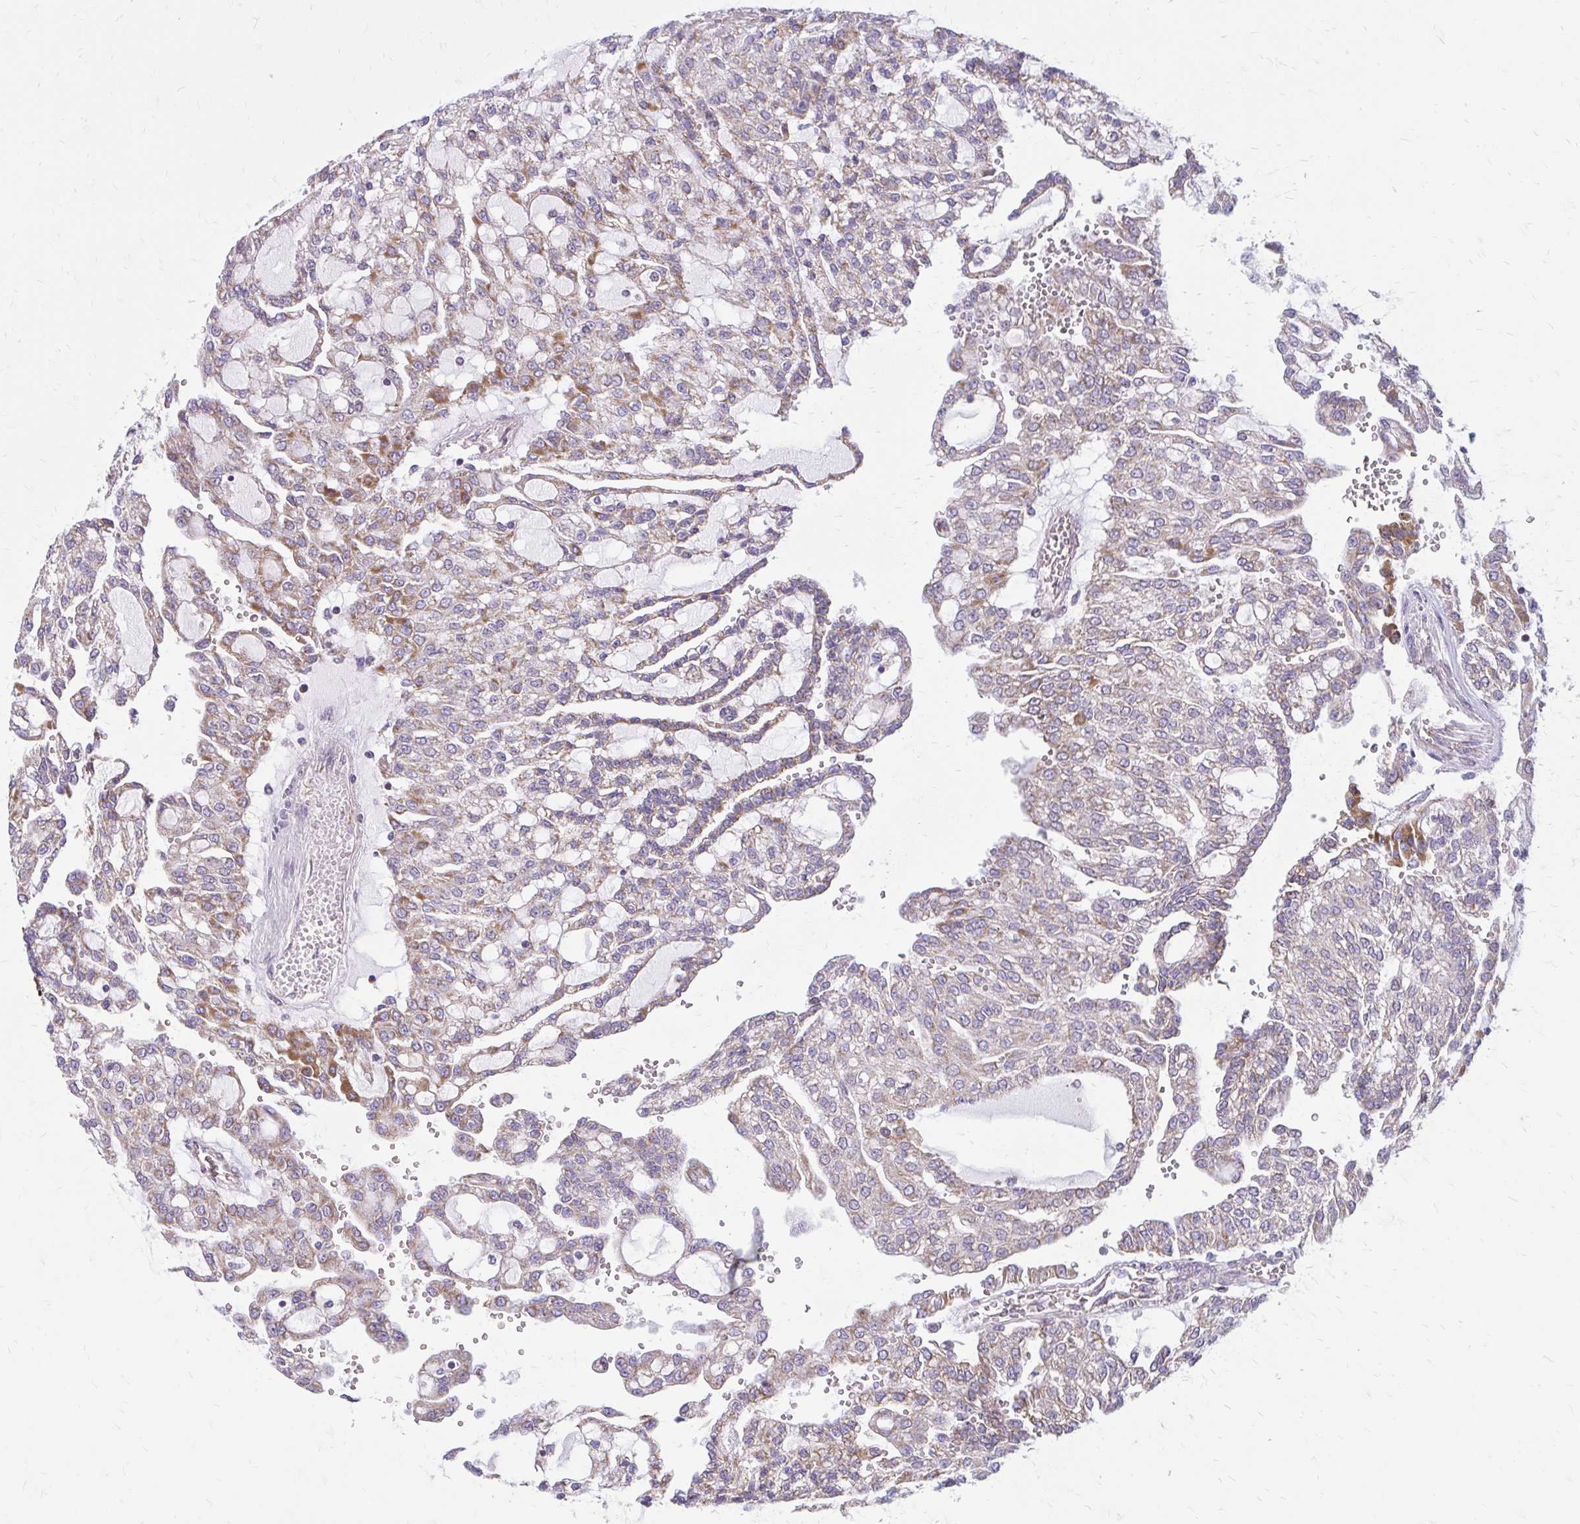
{"staining": {"intensity": "weak", "quantity": "25%-75%", "location": "cytoplasmic/membranous"}, "tissue": "renal cancer", "cell_type": "Tumor cells", "image_type": "cancer", "snomed": [{"axis": "morphology", "description": "Adenocarcinoma, NOS"}, {"axis": "topography", "description": "Kidney"}], "caption": "Renal adenocarcinoma stained with immunohistochemistry demonstrates weak cytoplasmic/membranous expression in approximately 25%-75% of tumor cells.", "gene": "IFIT1", "patient": {"sex": "male", "age": 63}}